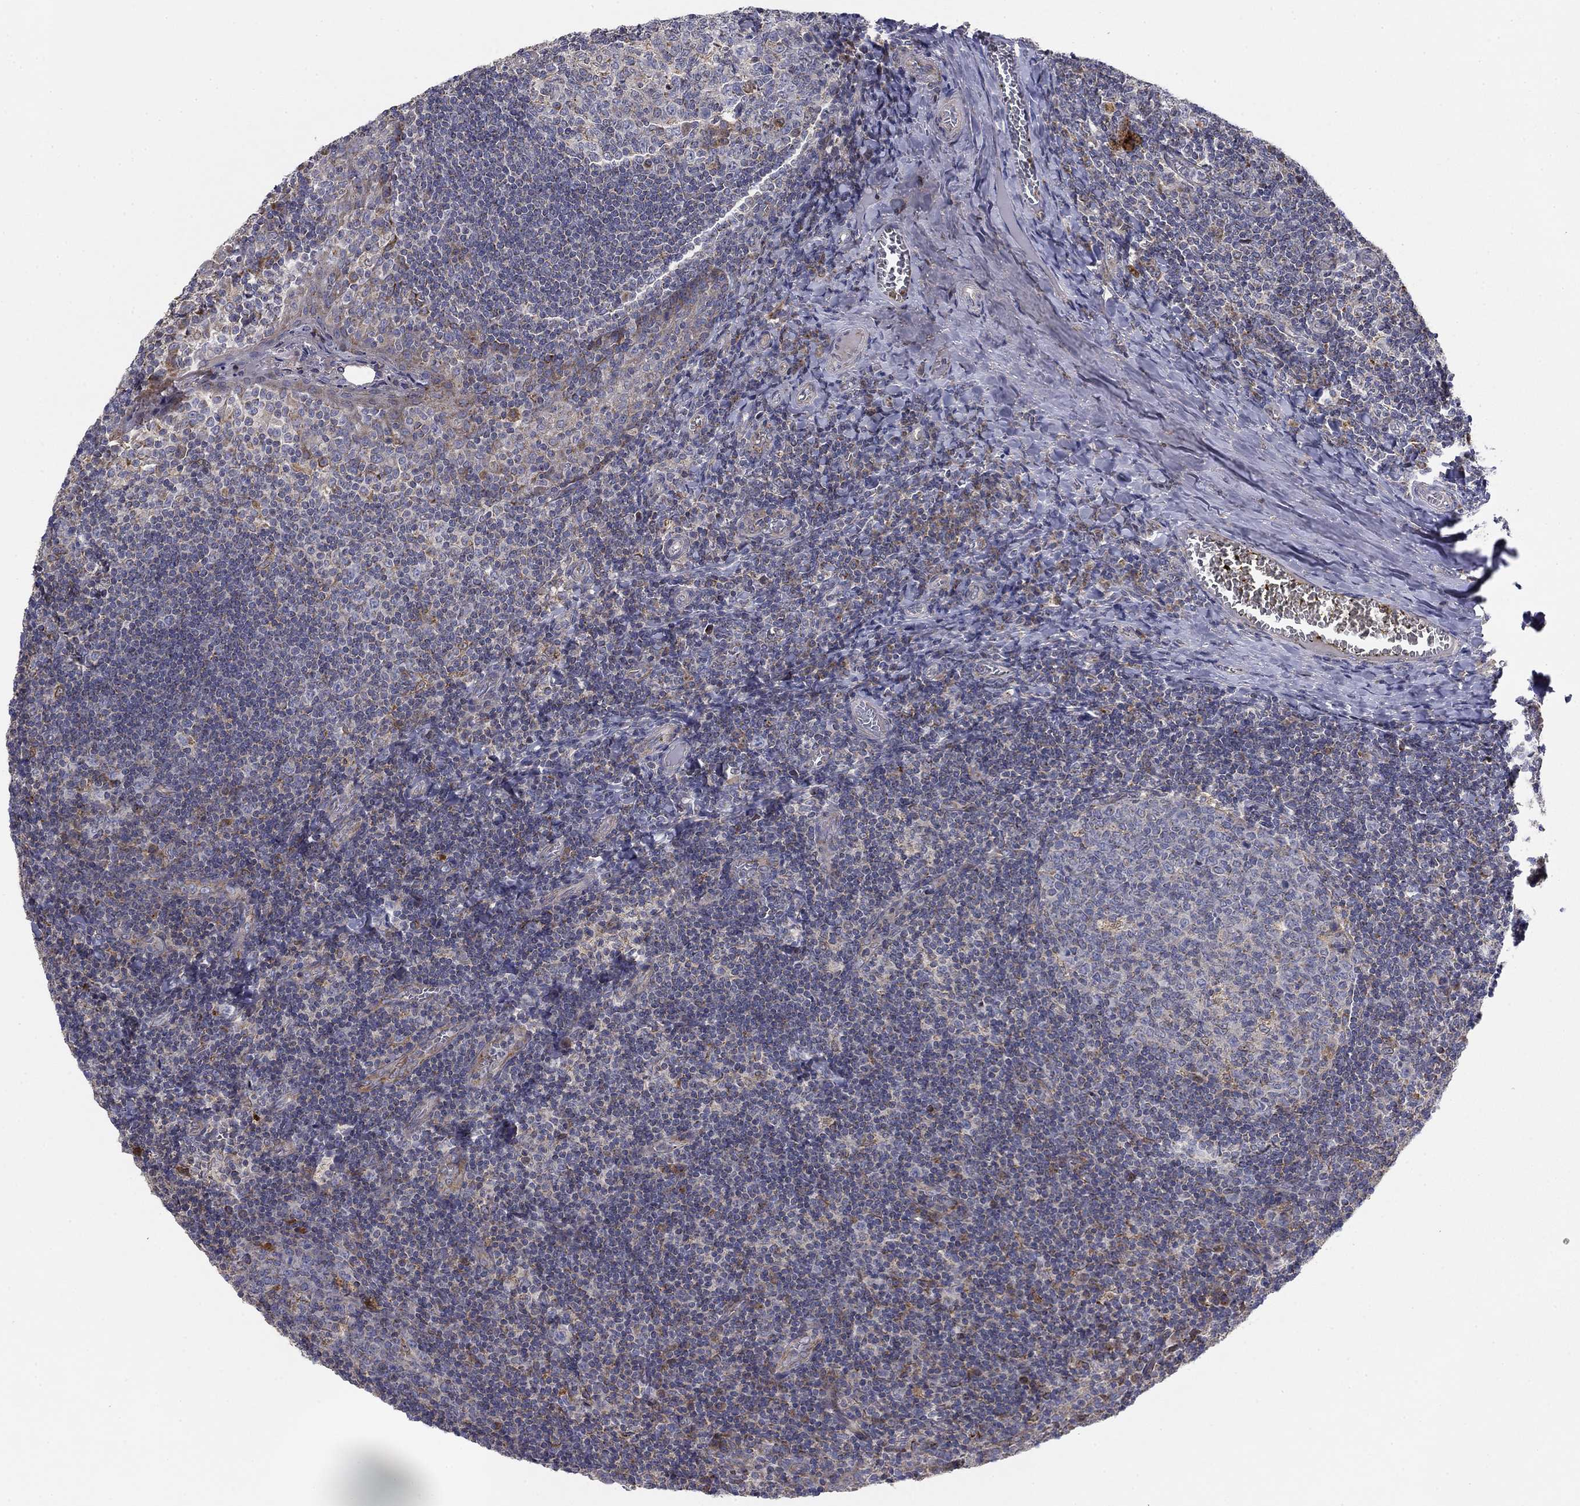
{"staining": {"intensity": "negative", "quantity": "none", "location": "none"}, "tissue": "tonsil", "cell_type": "Germinal center cells", "image_type": "normal", "snomed": [{"axis": "morphology", "description": "Normal tissue, NOS"}, {"axis": "topography", "description": "Tonsil"}], "caption": "This photomicrograph is of normal tonsil stained with immunohistochemistry to label a protein in brown with the nuclei are counter-stained blue. There is no expression in germinal center cells. (Brightfield microscopy of DAB immunohistochemistry at high magnification).", "gene": "MMAA", "patient": {"sex": "female", "age": 13}}